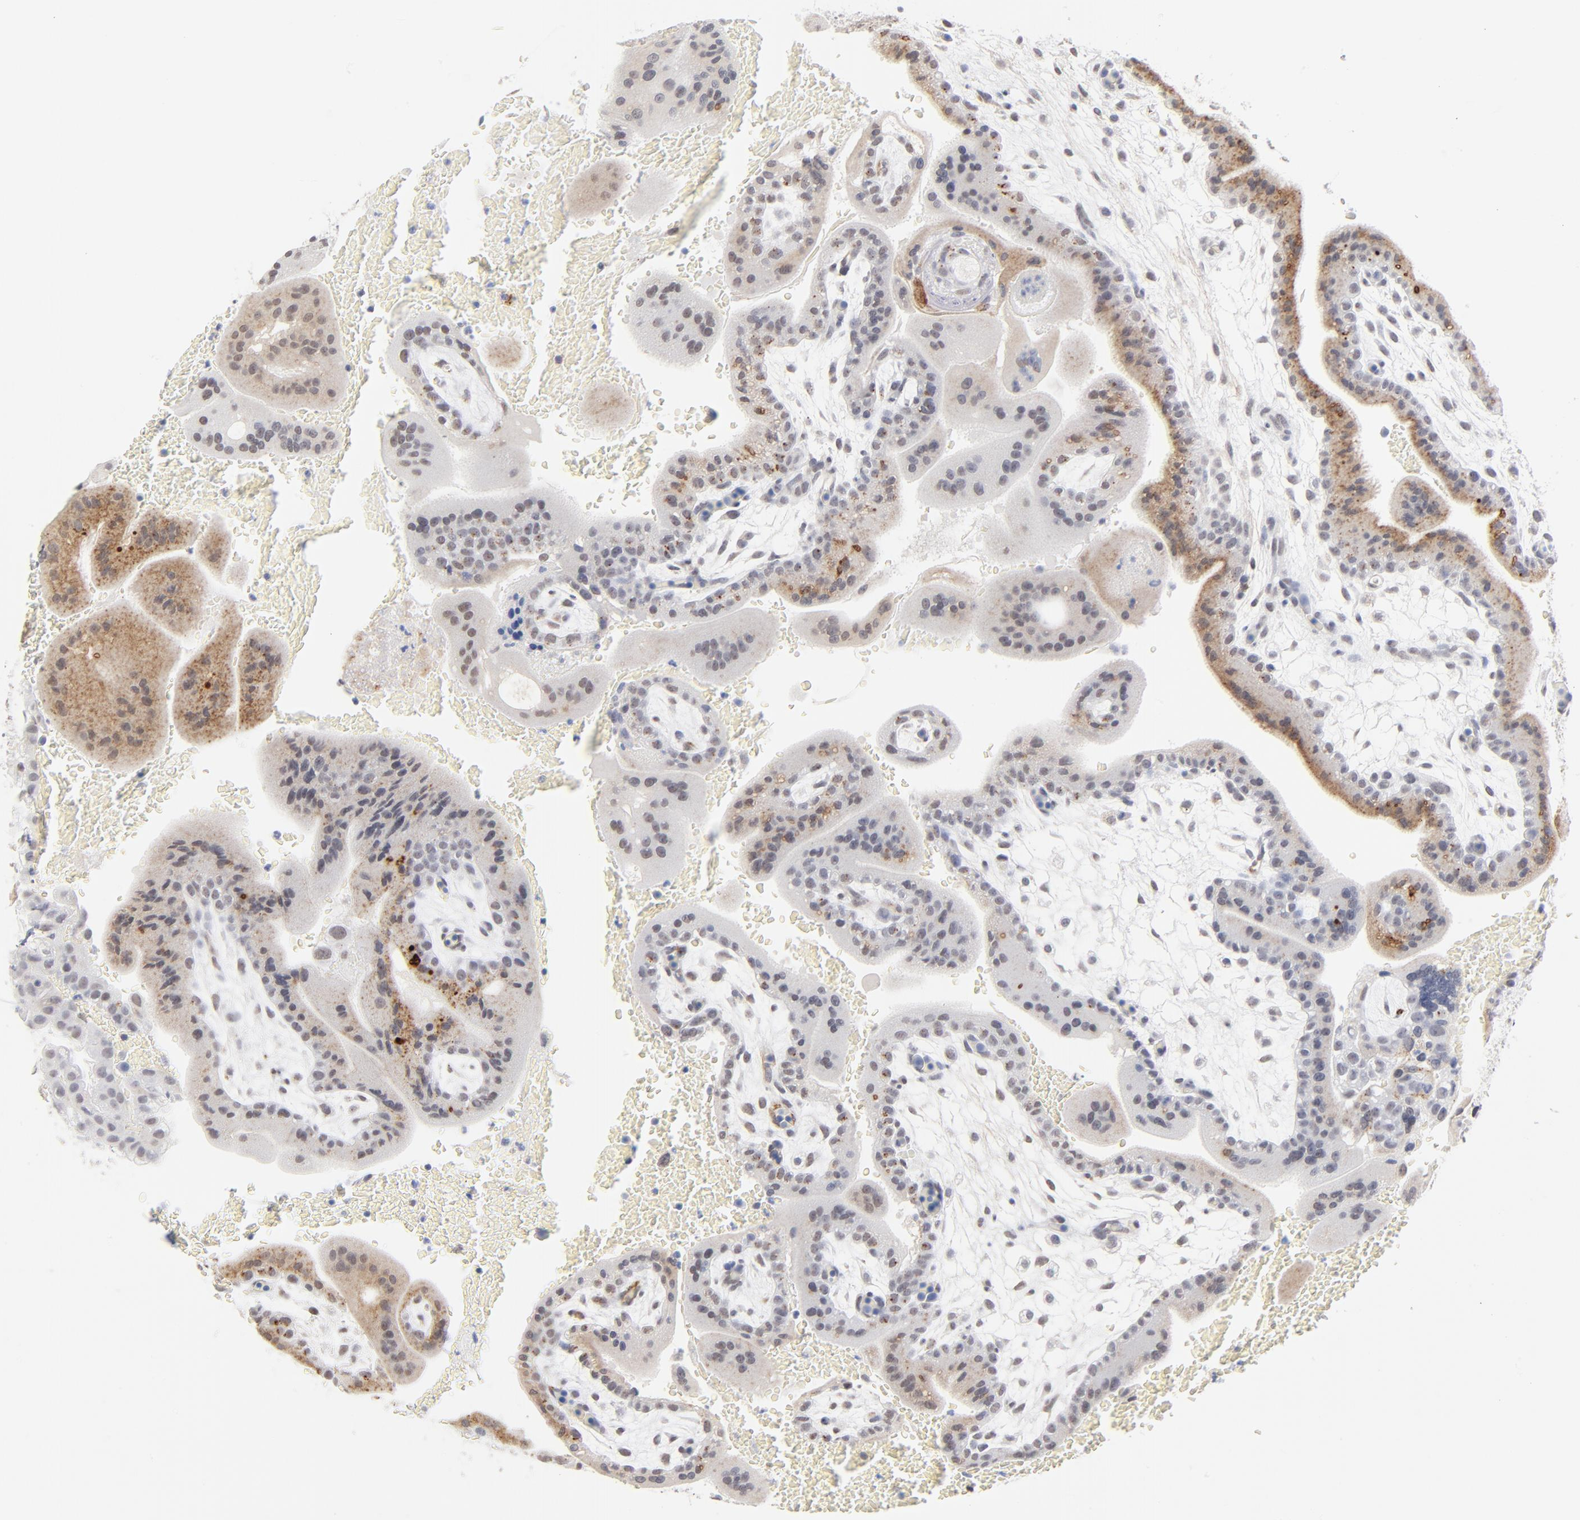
{"staining": {"intensity": "negative", "quantity": "none", "location": "none"}, "tissue": "placenta", "cell_type": "Decidual cells", "image_type": "normal", "snomed": [{"axis": "morphology", "description": "Normal tissue, NOS"}, {"axis": "topography", "description": "Placenta"}], "caption": "The image displays no significant expression in decidual cells of placenta.", "gene": "LTBP2", "patient": {"sex": "female", "age": 35}}